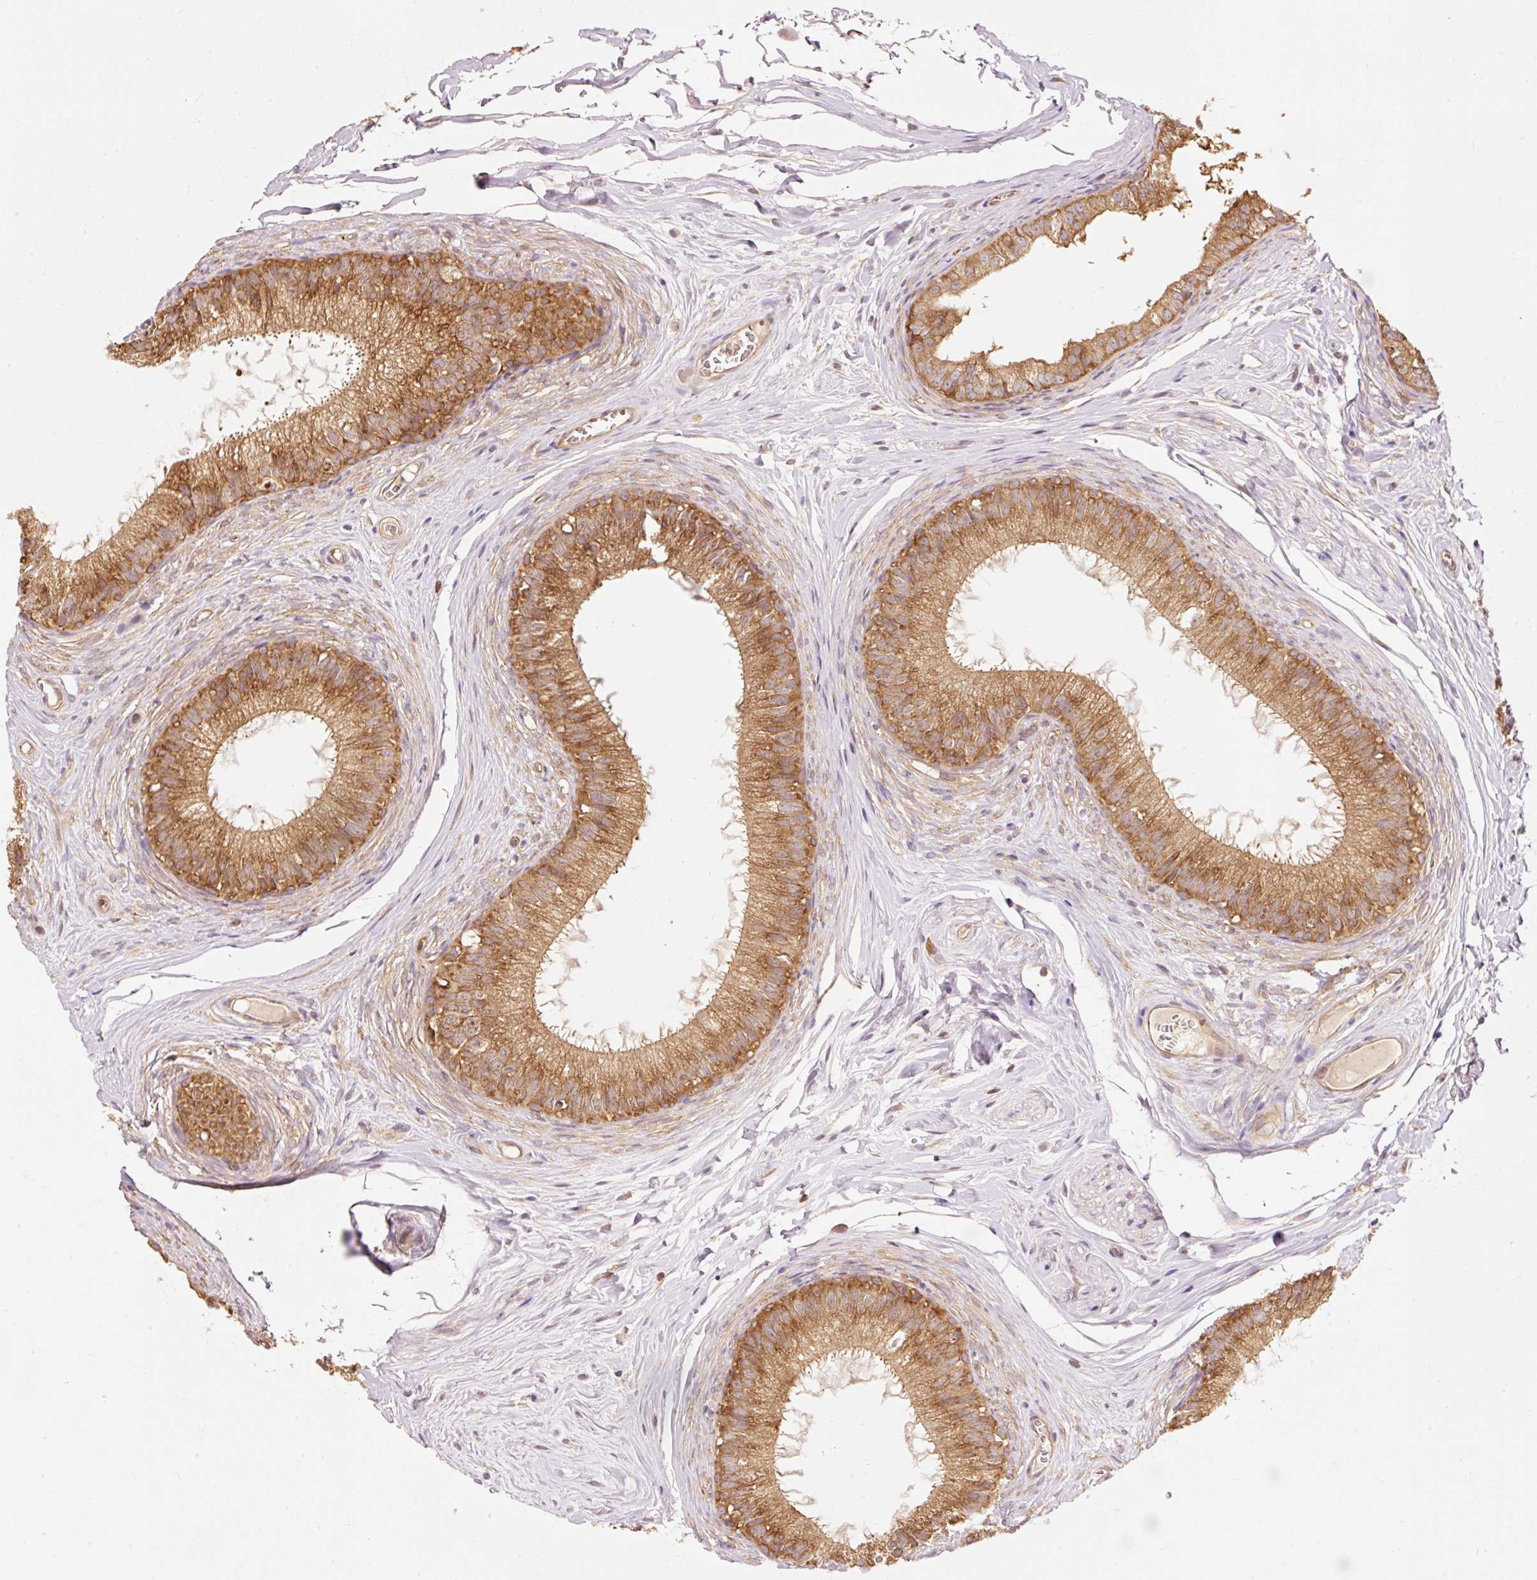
{"staining": {"intensity": "strong", "quantity": ">75%", "location": "cytoplasmic/membranous"}, "tissue": "epididymis", "cell_type": "Glandular cells", "image_type": "normal", "snomed": [{"axis": "morphology", "description": "Normal tissue, NOS"}, {"axis": "topography", "description": "Epididymis"}], "caption": "Immunohistochemical staining of normal epididymis exhibits strong cytoplasmic/membranous protein positivity in approximately >75% of glandular cells.", "gene": "PDAP1", "patient": {"sex": "male", "age": 25}}